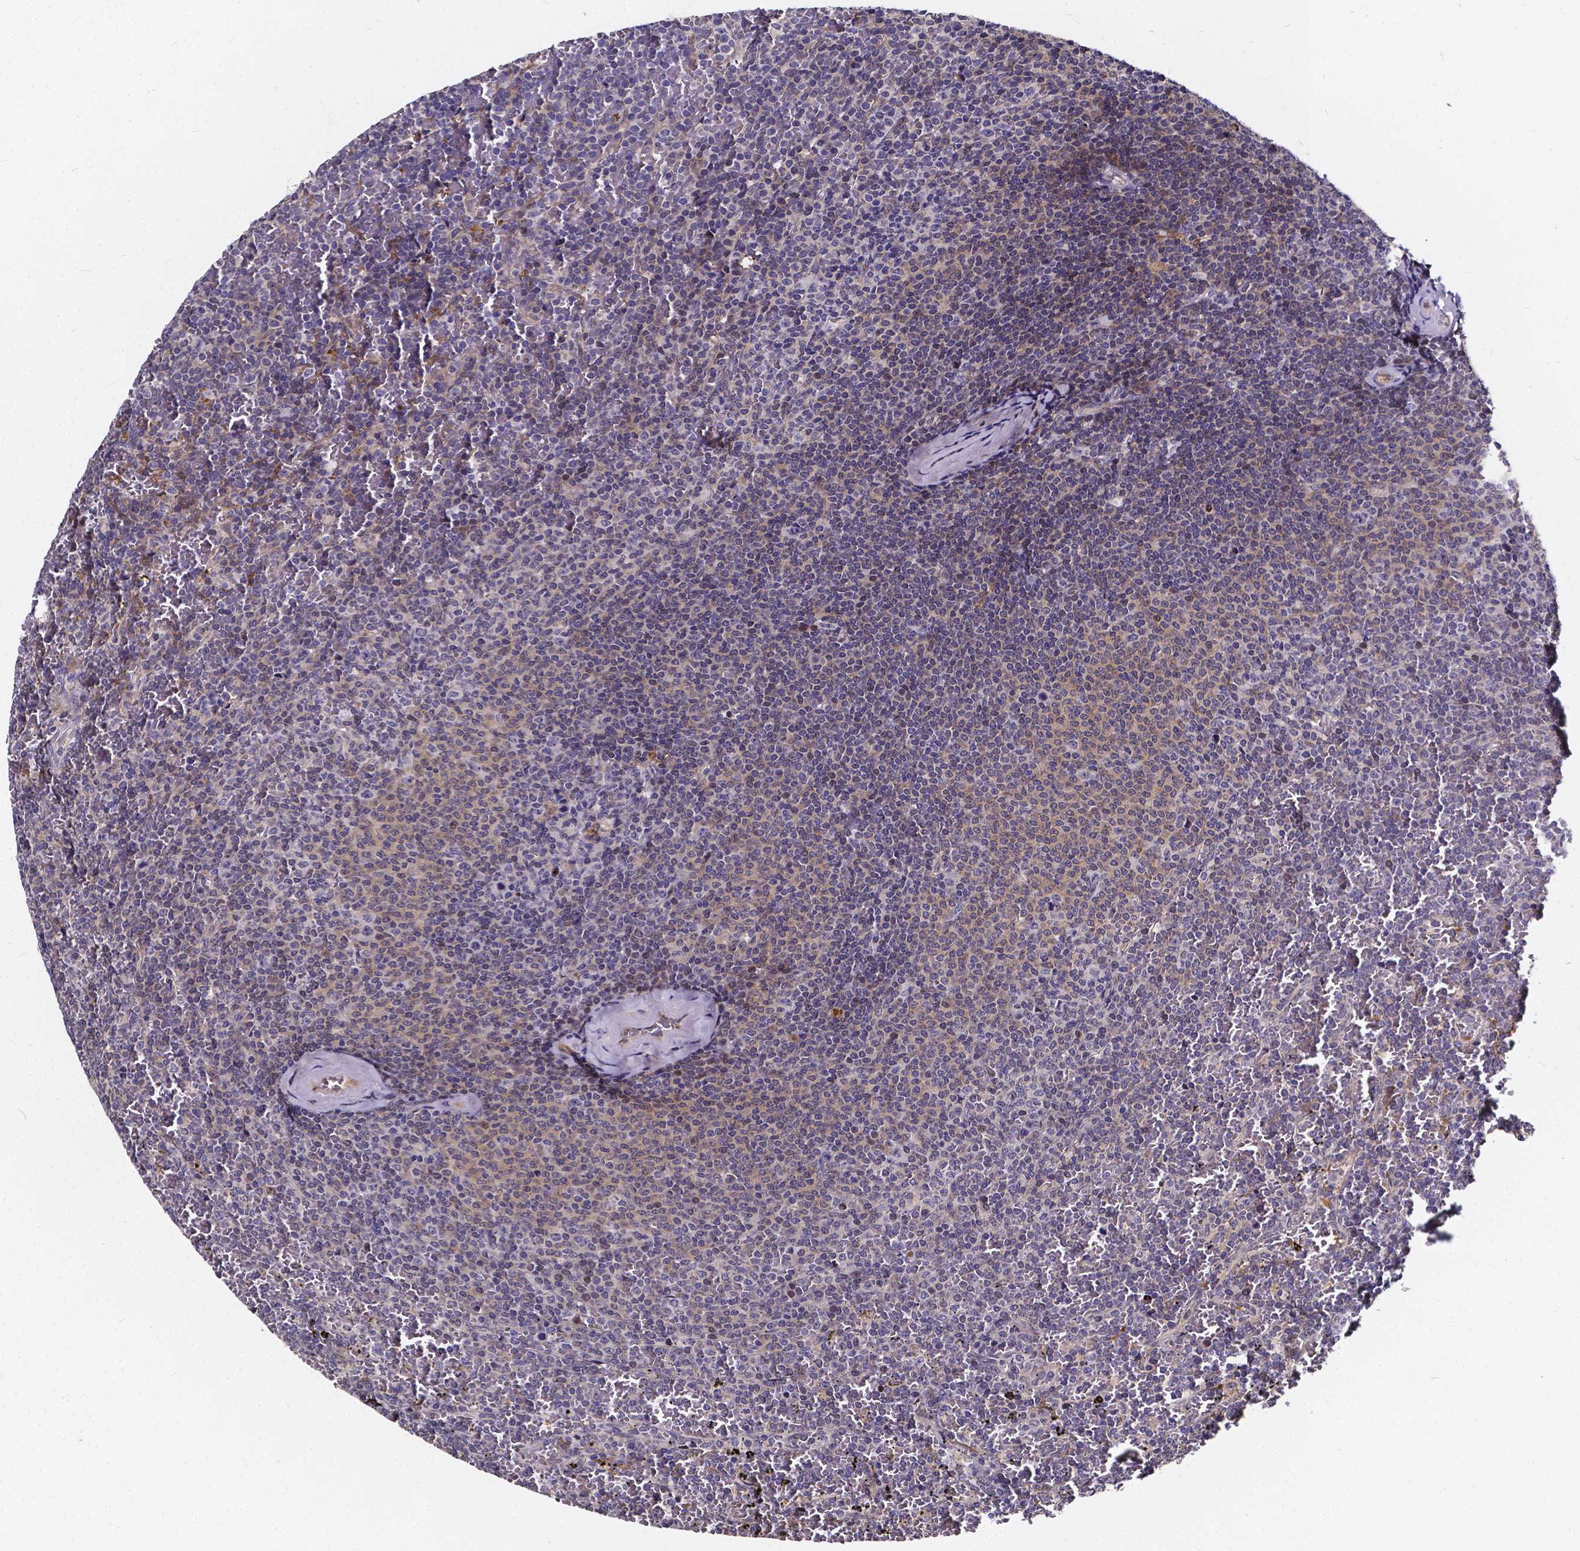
{"staining": {"intensity": "negative", "quantity": "none", "location": "none"}, "tissue": "lymphoma", "cell_type": "Tumor cells", "image_type": "cancer", "snomed": [{"axis": "morphology", "description": "Malignant lymphoma, non-Hodgkin's type, Low grade"}, {"axis": "topography", "description": "Spleen"}], "caption": "DAB immunohistochemical staining of human lymphoma exhibits no significant expression in tumor cells.", "gene": "SOWAHA", "patient": {"sex": "female", "age": 77}}